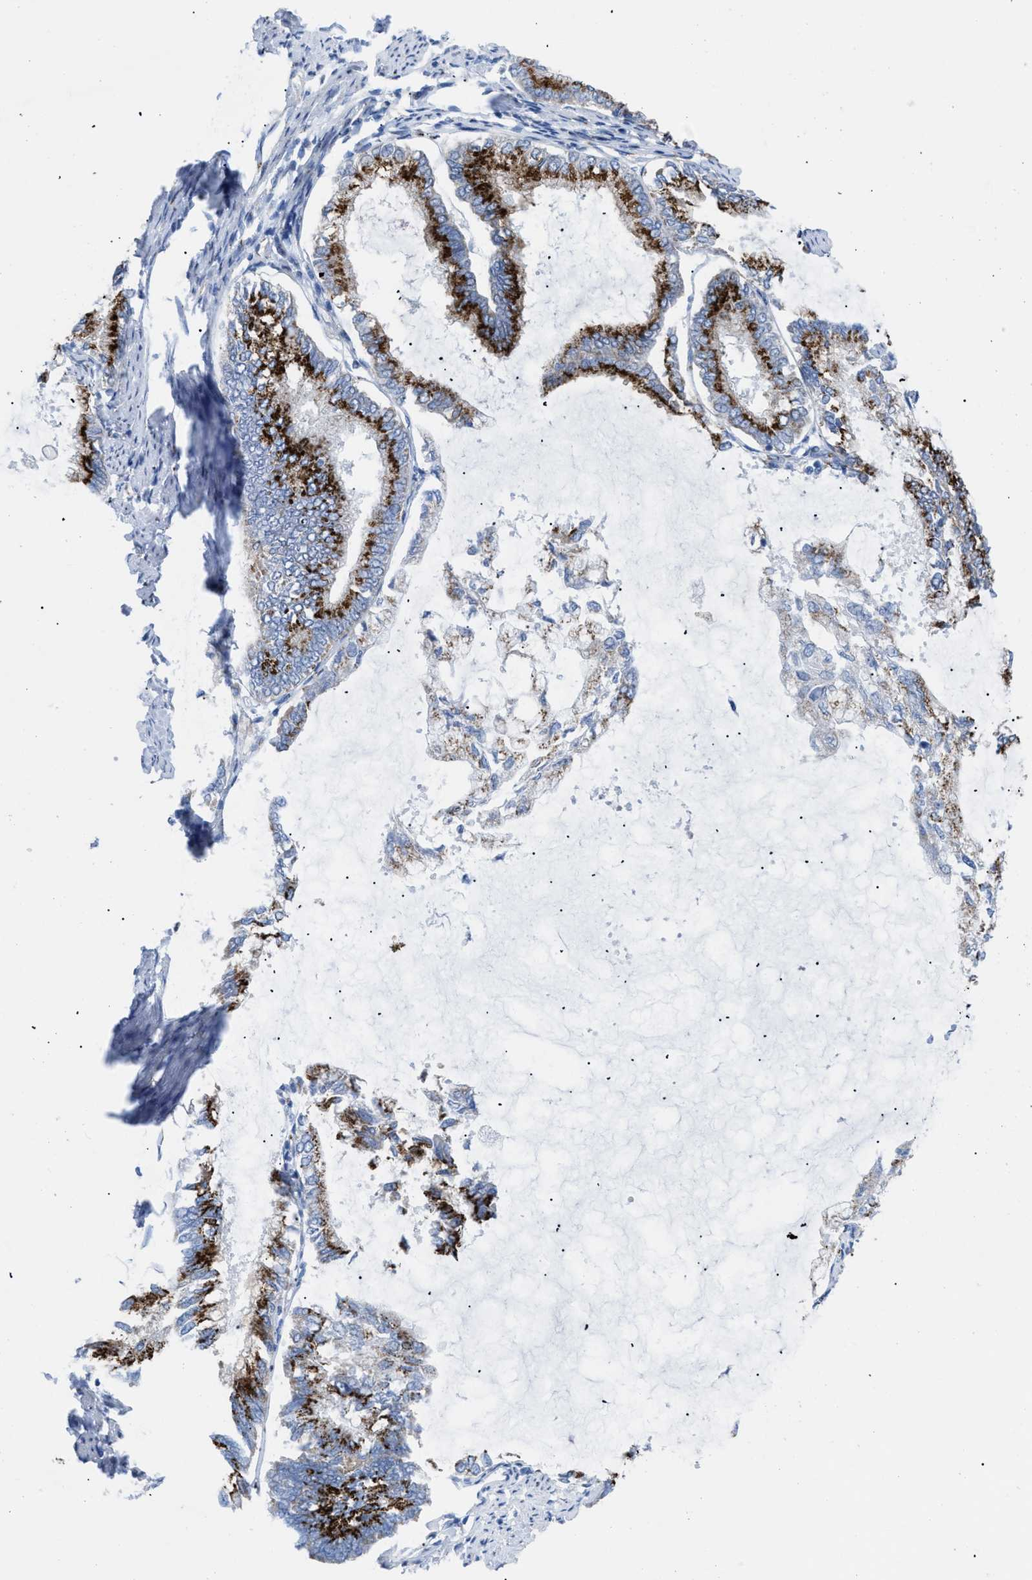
{"staining": {"intensity": "strong", "quantity": ">75%", "location": "cytoplasmic/membranous"}, "tissue": "endometrial cancer", "cell_type": "Tumor cells", "image_type": "cancer", "snomed": [{"axis": "morphology", "description": "Adenocarcinoma, NOS"}, {"axis": "topography", "description": "Endometrium"}], "caption": "Adenocarcinoma (endometrial) was stained to show a protein in brown. There is high levels of strong cytoplasmic/membranous positivity in about >75% of tumor cells.", "gene": "TMEM17", "patient": {"sex": "female", "age": 86}}